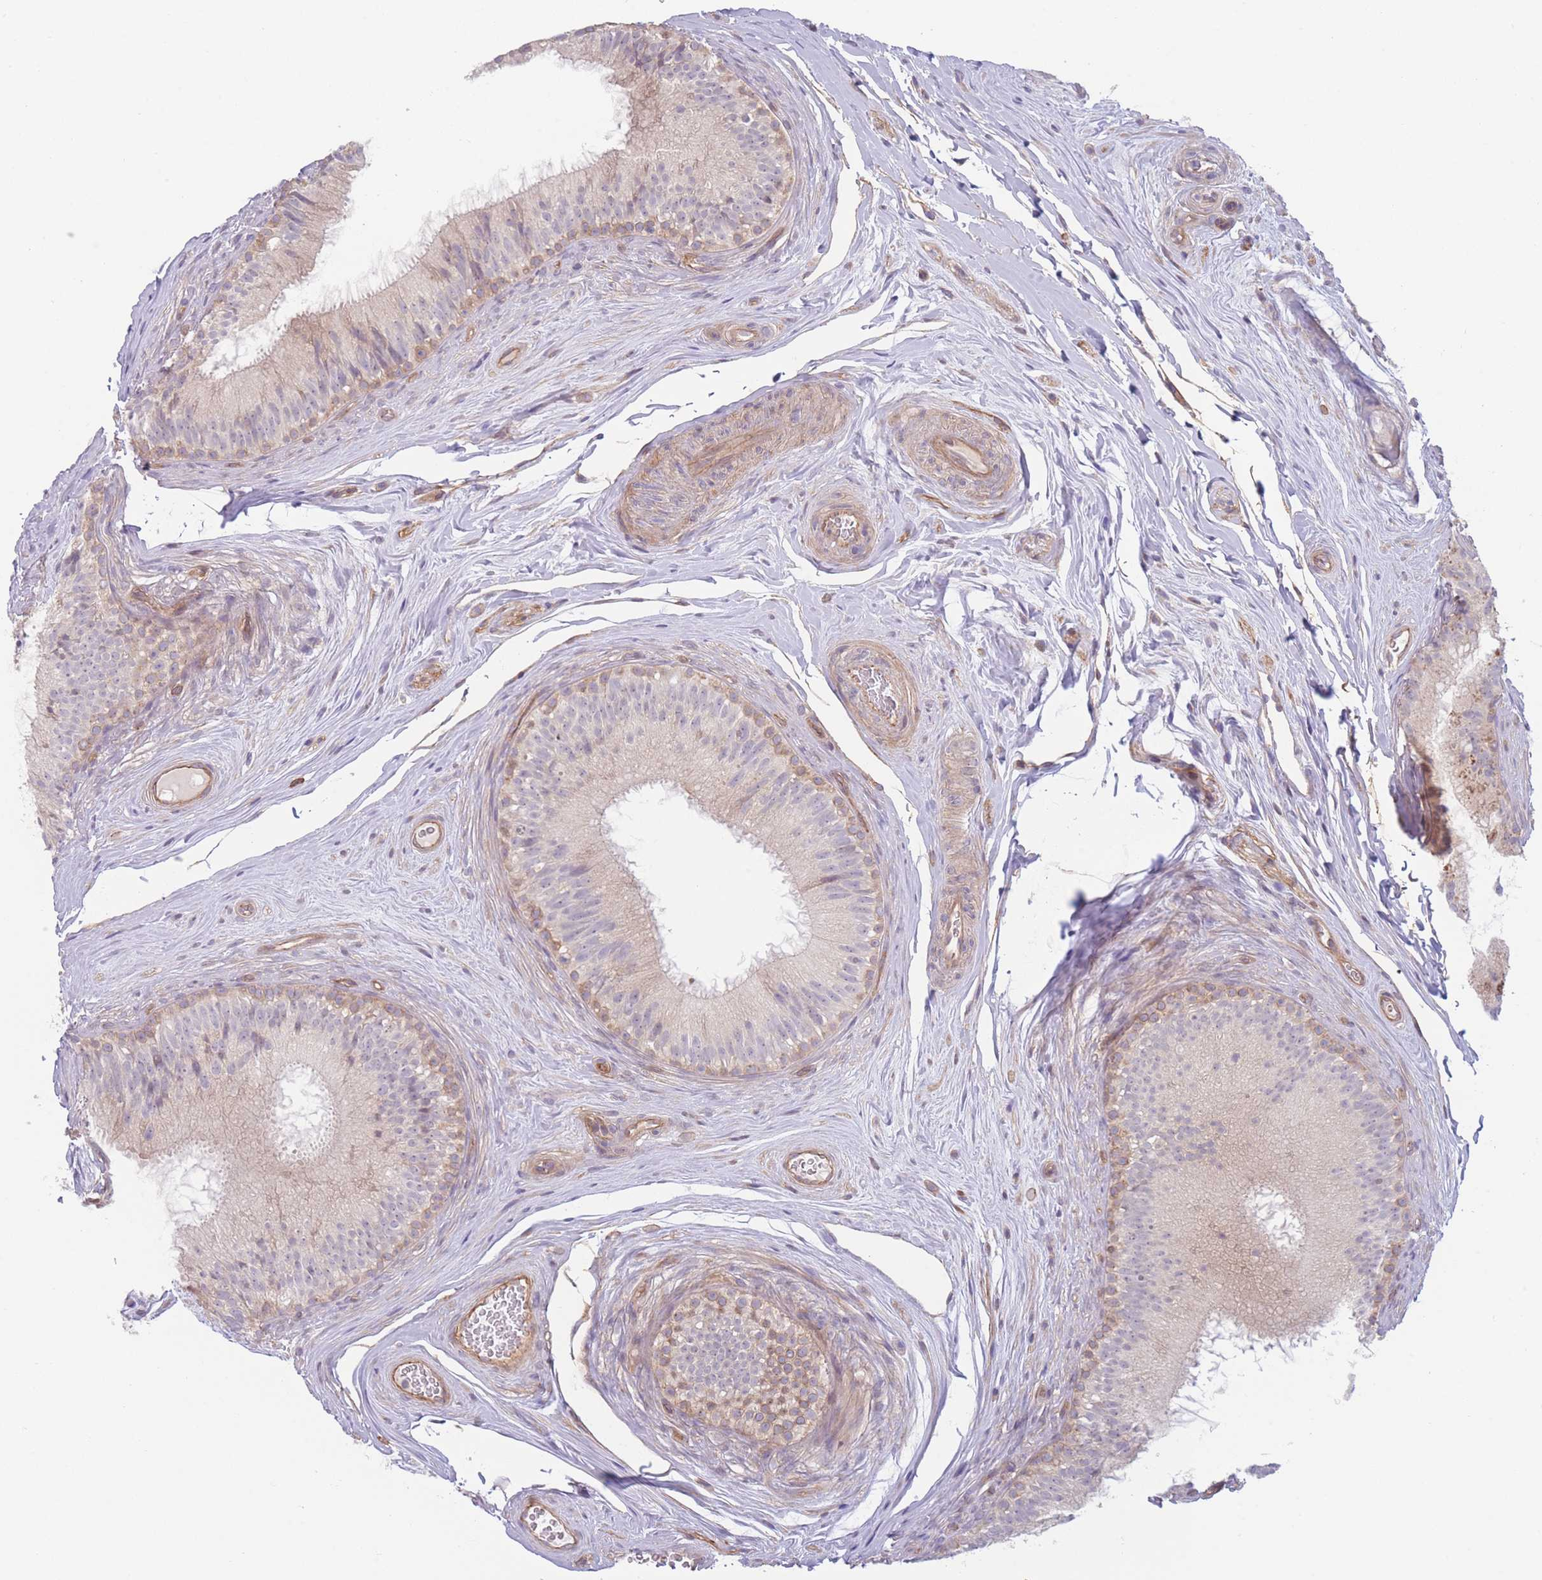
{"staining": {"intensity": "moderate", "quantity": "<25%", "location": "cytoplasmic/membranous"}, "tissue": "epididymis", "cell_type": "Glandular cells", "image_type": "normal", "snomed": [{"axis": "morphology", "description": "Normal tissue, NOS"}, {"axis": "topography", "description": "Epididymis"}], "caption": "Brown immunohistochemical staining in normal human epididymis shows moderate cytoplasmic/membranous expression in approximately <25% of glandular cells. (DAB IHC with brightfield microscopy, high magnification).", "gene": "WDR93", "patient": {"sex": "male", "age": 34}}